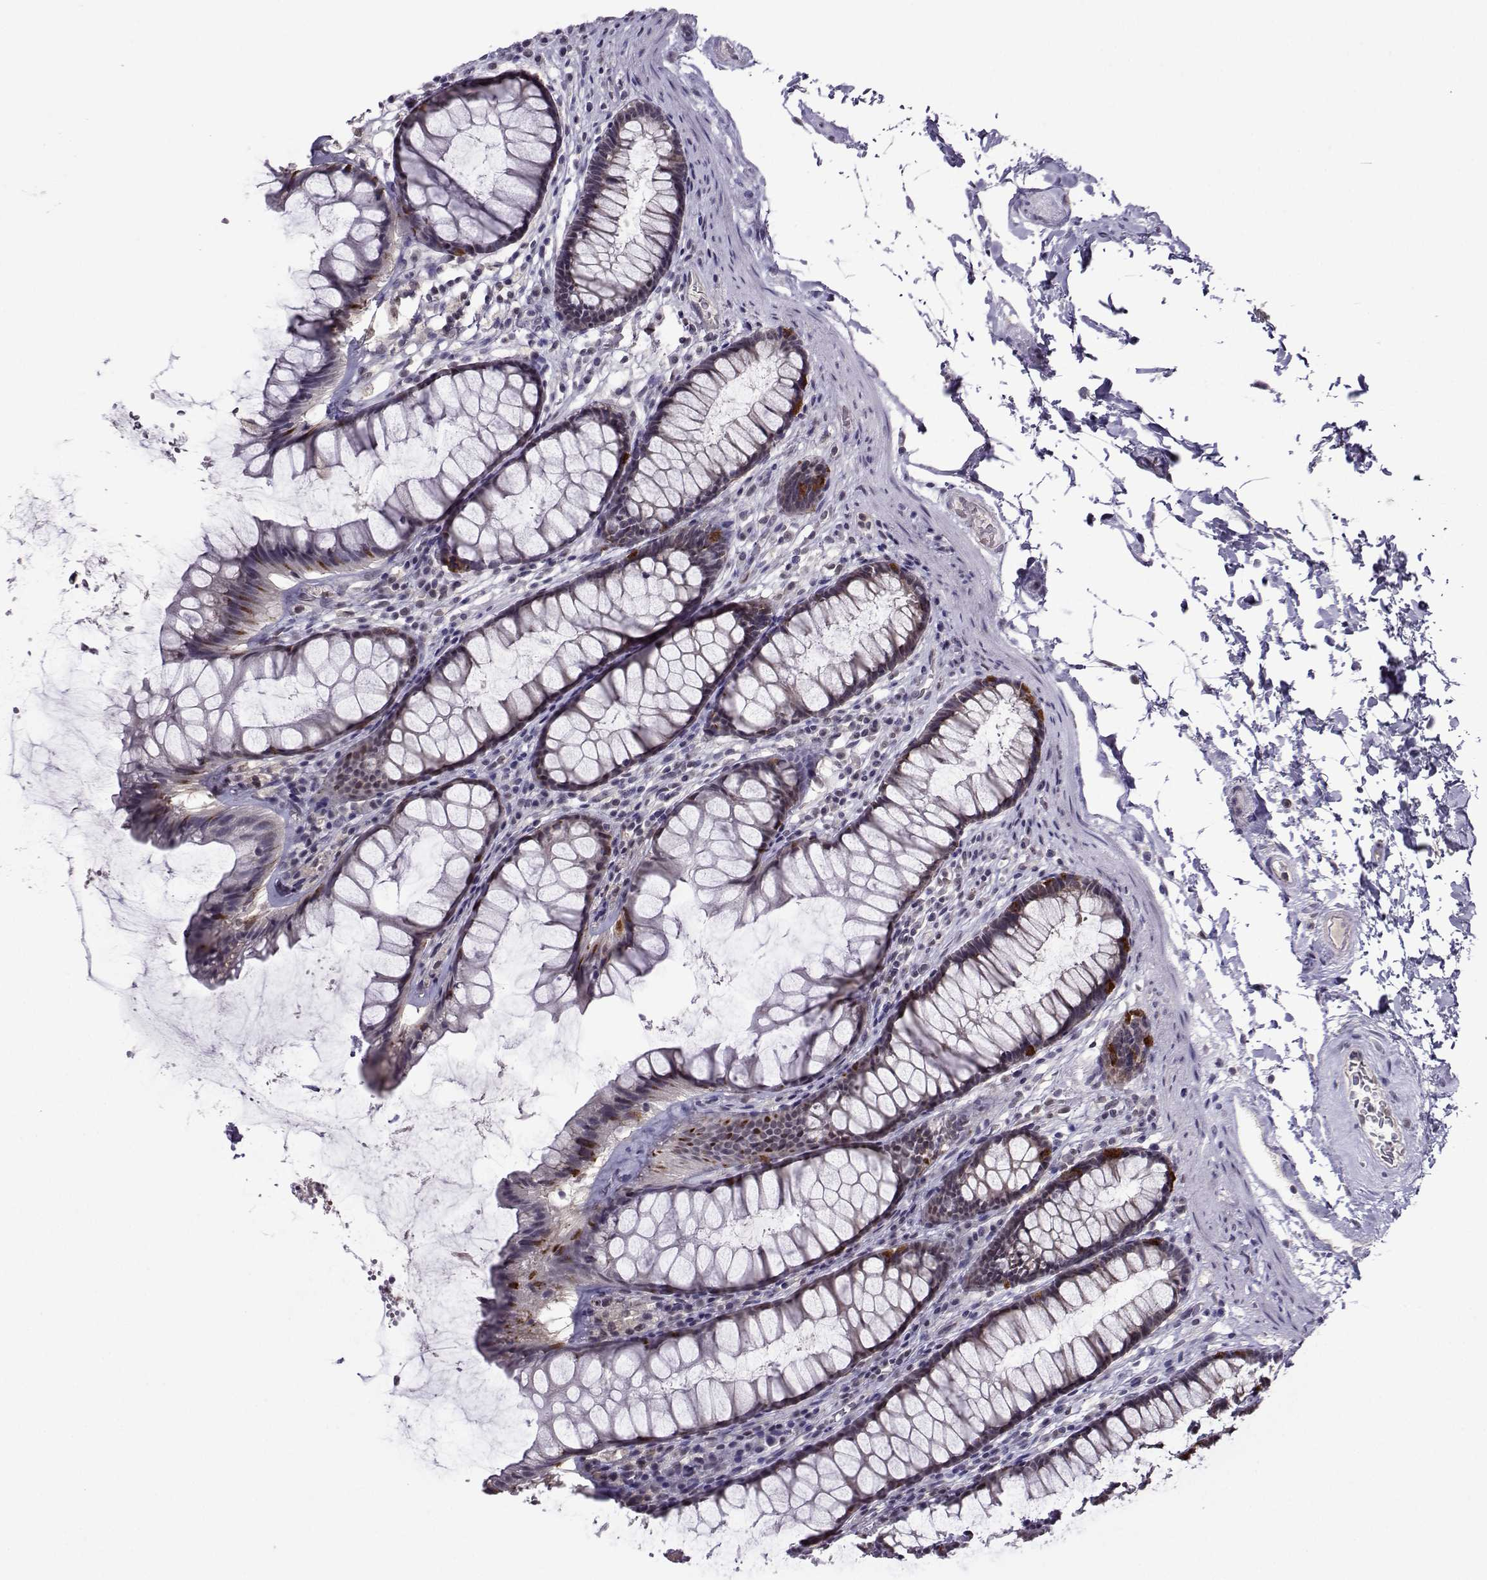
{"staining": {"intensity": "strong", "quantity": "<25%", "location": "cytoplasmic/membranous"}, "tissue": "rectum", "cell_type": "Glandular cells", "image_type": "normal", "snomed": [{"axis": "morphology", "description": "Normal tissue, NOS"}, {"axis": "topography", "description": "Rectum"}], "caption": "An immunohistochemistry (IHC) micrograph of unremarkable tissue is shown. Protein staining in brown labels strong cytoplasmic/membranous positivity in rectum within glandular cells.", "gene": "DDX20", "patient": {"sex": "male", "age": 72}}